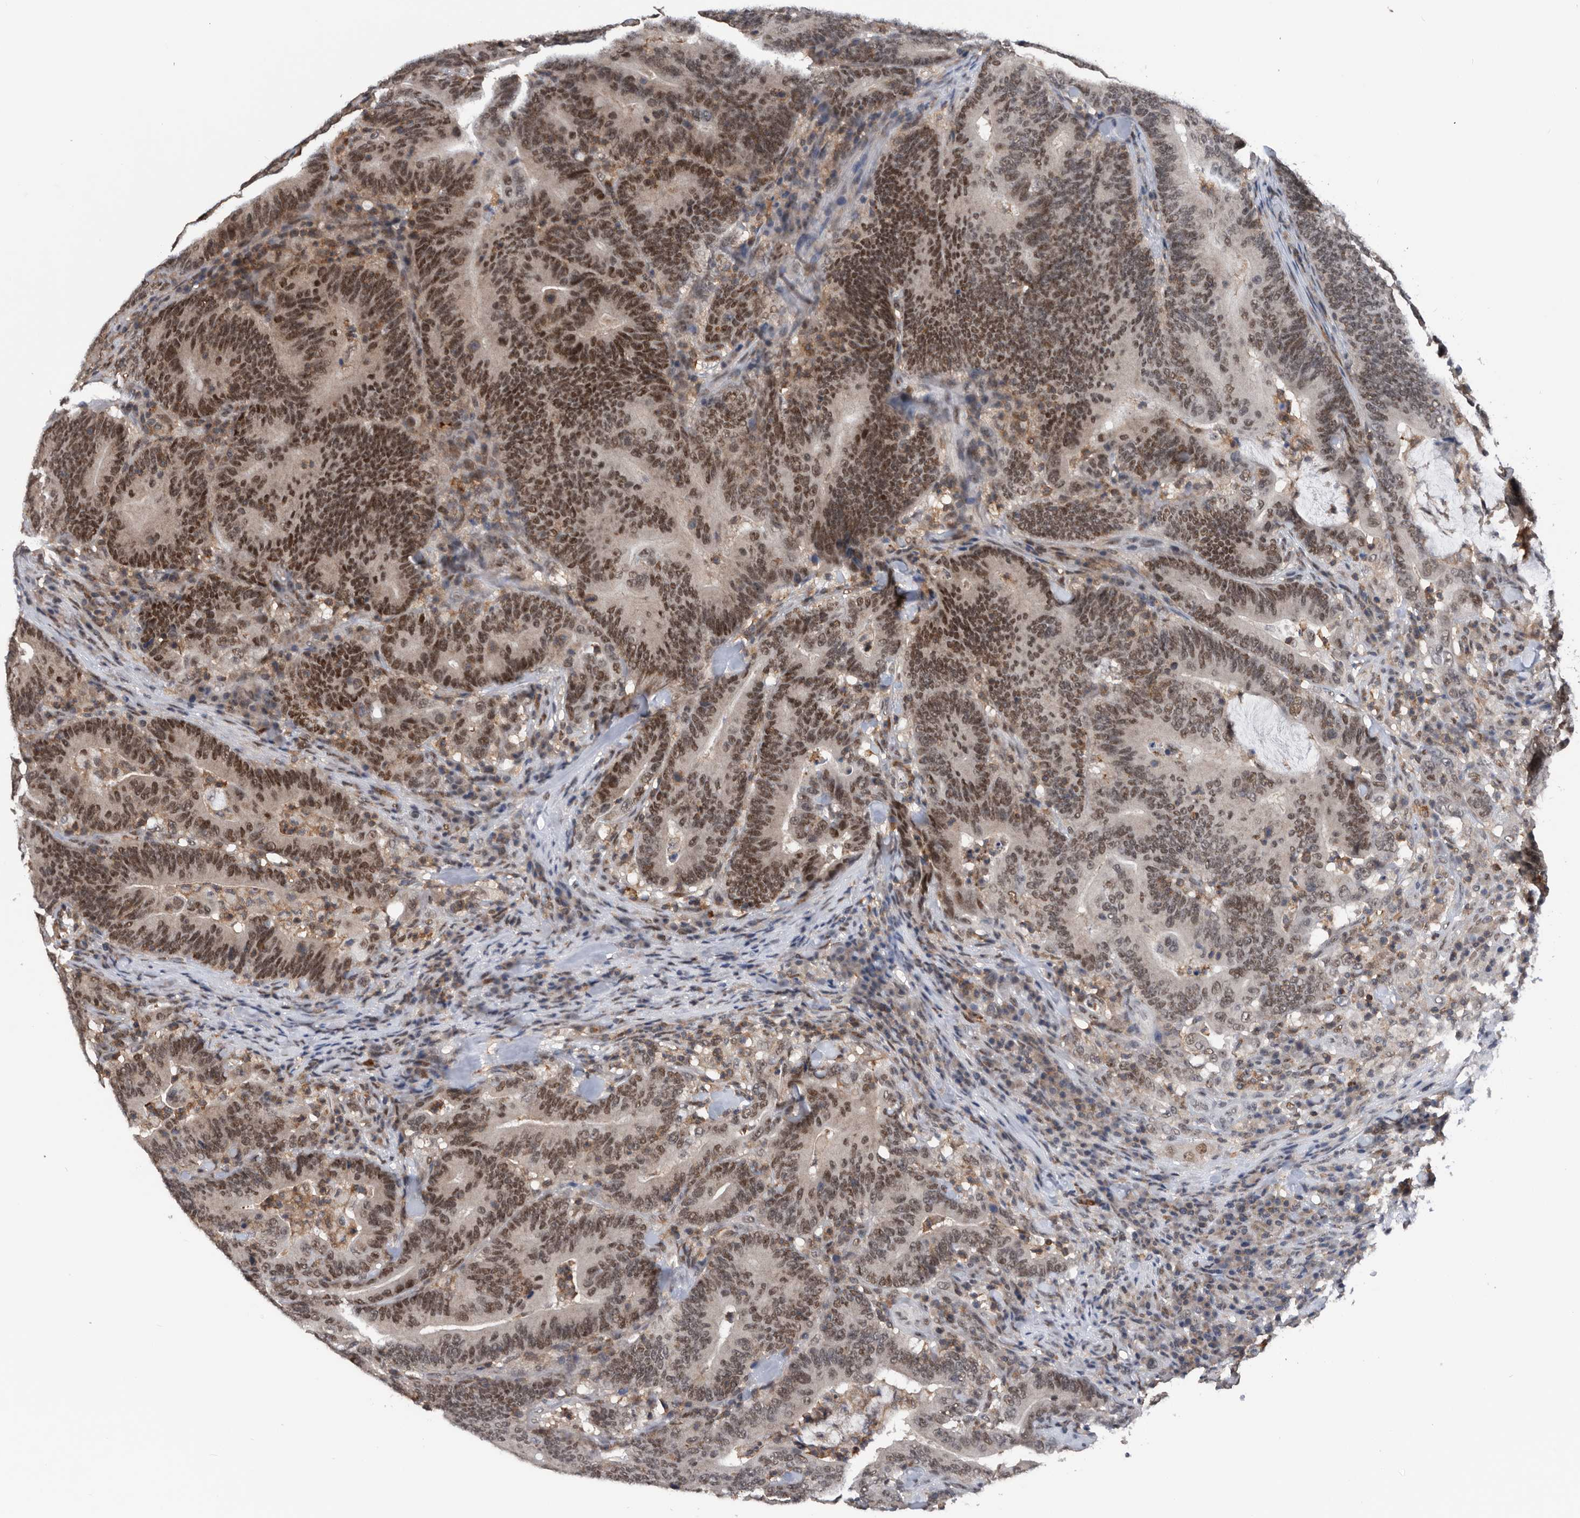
{"staining": {"intensity": "strong", "quantity": ">75%", "location": "nuclear"}, "tissue": "colorectal cancer", "cell_type": "Tumor cells", "image_type": "cancer", "snomed": [{"axis": "morphology", "description": "Adenocarcinoma, NOS"}, {"axis": "topography", "description": "Colon"}], "caption": "Colorectal cancer stained for a protein (brown) displays strong nuclear positive staining in approximately >75% of tumor cells.", "gene": "ZNF260", "patient": {"sex": "female", "age": 66}}